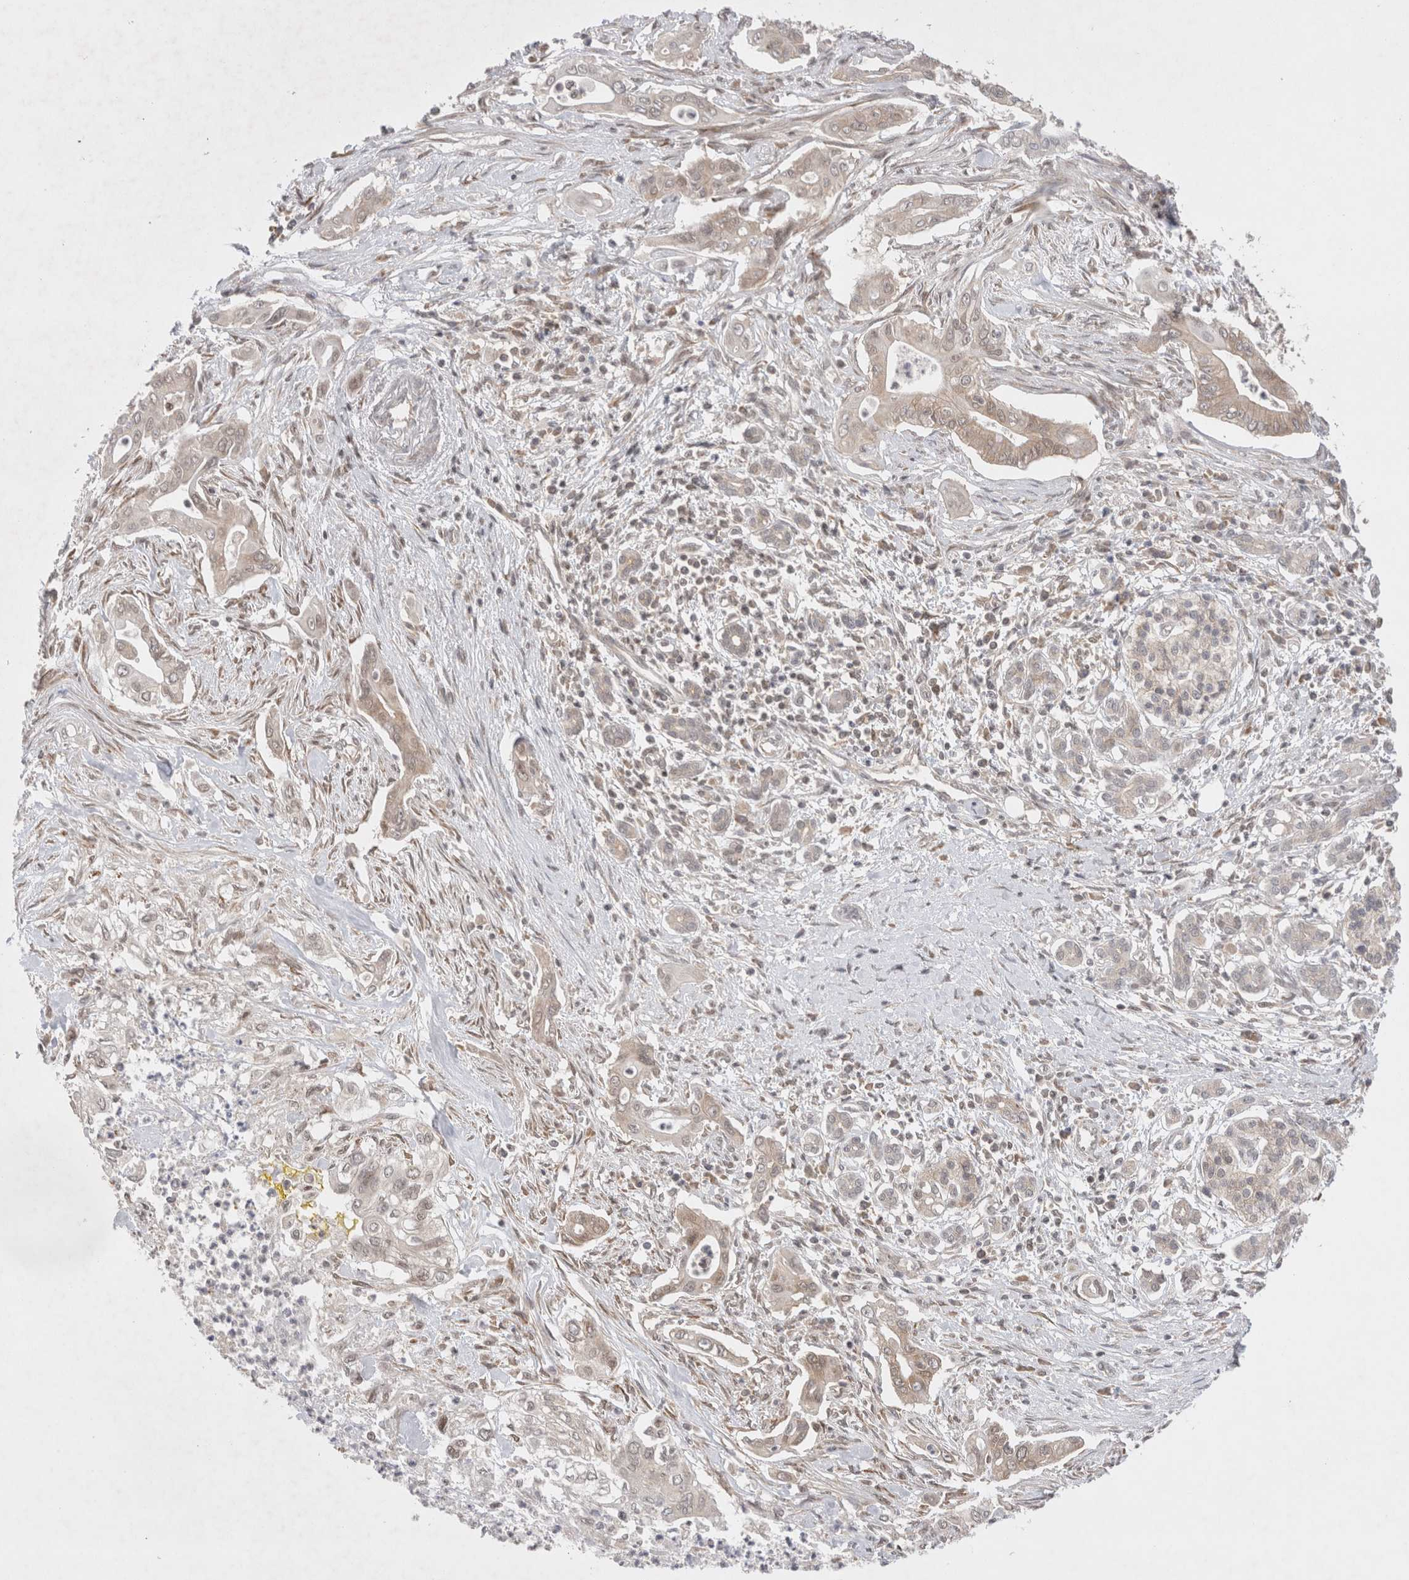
{"staining": {"intensity": "weak", "quantity": "25%-75%", "location": "cytoplasmic/membranous"}, "tissue": "pancreatic cancer", "cell_type": "Tumor cells", "image_type": "cancer", "snomed": [{"axis": "morphology", "description": "Adenocarcinoma, NOS"}, {"axis": "topography", "description": "Pancreas"}], "caption": "Pancreatic adenocarcinoma was stained to show a protein in brown. There is low levels of weak cytoplasmic/membranous expression in approximately 25%-75% of tumor cells. (brown staining indicates protein expression, while blue staining denotes nuclei).", "gene": "EIF3E", "patient": {"sex": "male", "age": 58}}